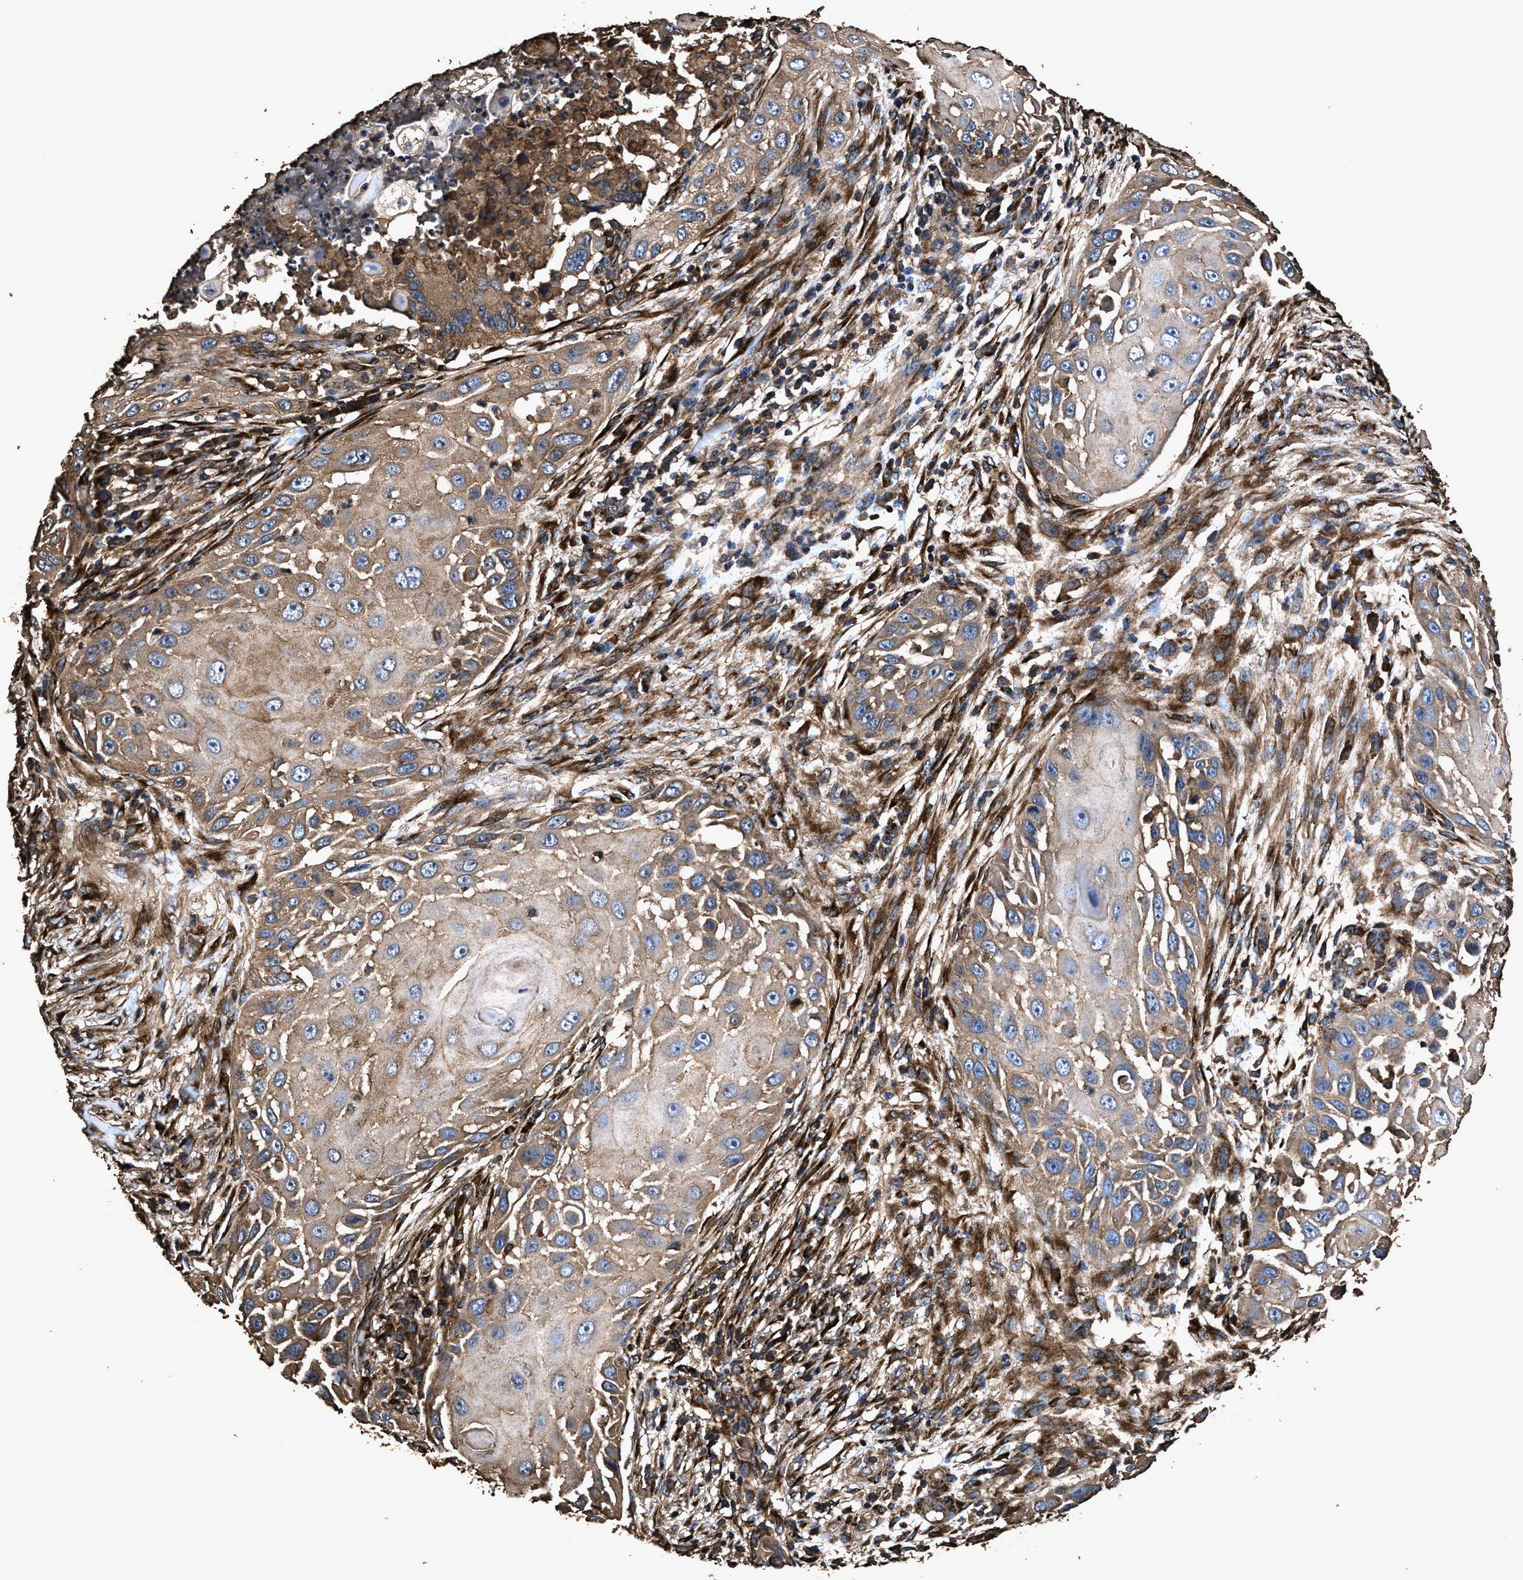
{"staining": {"intensity": "moderate", "quantity": ">75%", "location": "cytoplasmic/membranous"}, "tissue": "skin cancer", "cell_type": "Tumor cells", "image_type": "cancer", "snomed": [{"axis": "morphology", "description": "Squamous cell carcinoma, NOS"}, {"axis": "topography", "description": "Skin"}], "caption": "Skin cancer stained with a brown dye reveals moderate cytoplasmic/membranous positive positivity in about >75% of tumor cells.", "gene": "ZMYND19", "patient": {"sex": "female", "age": 44}}